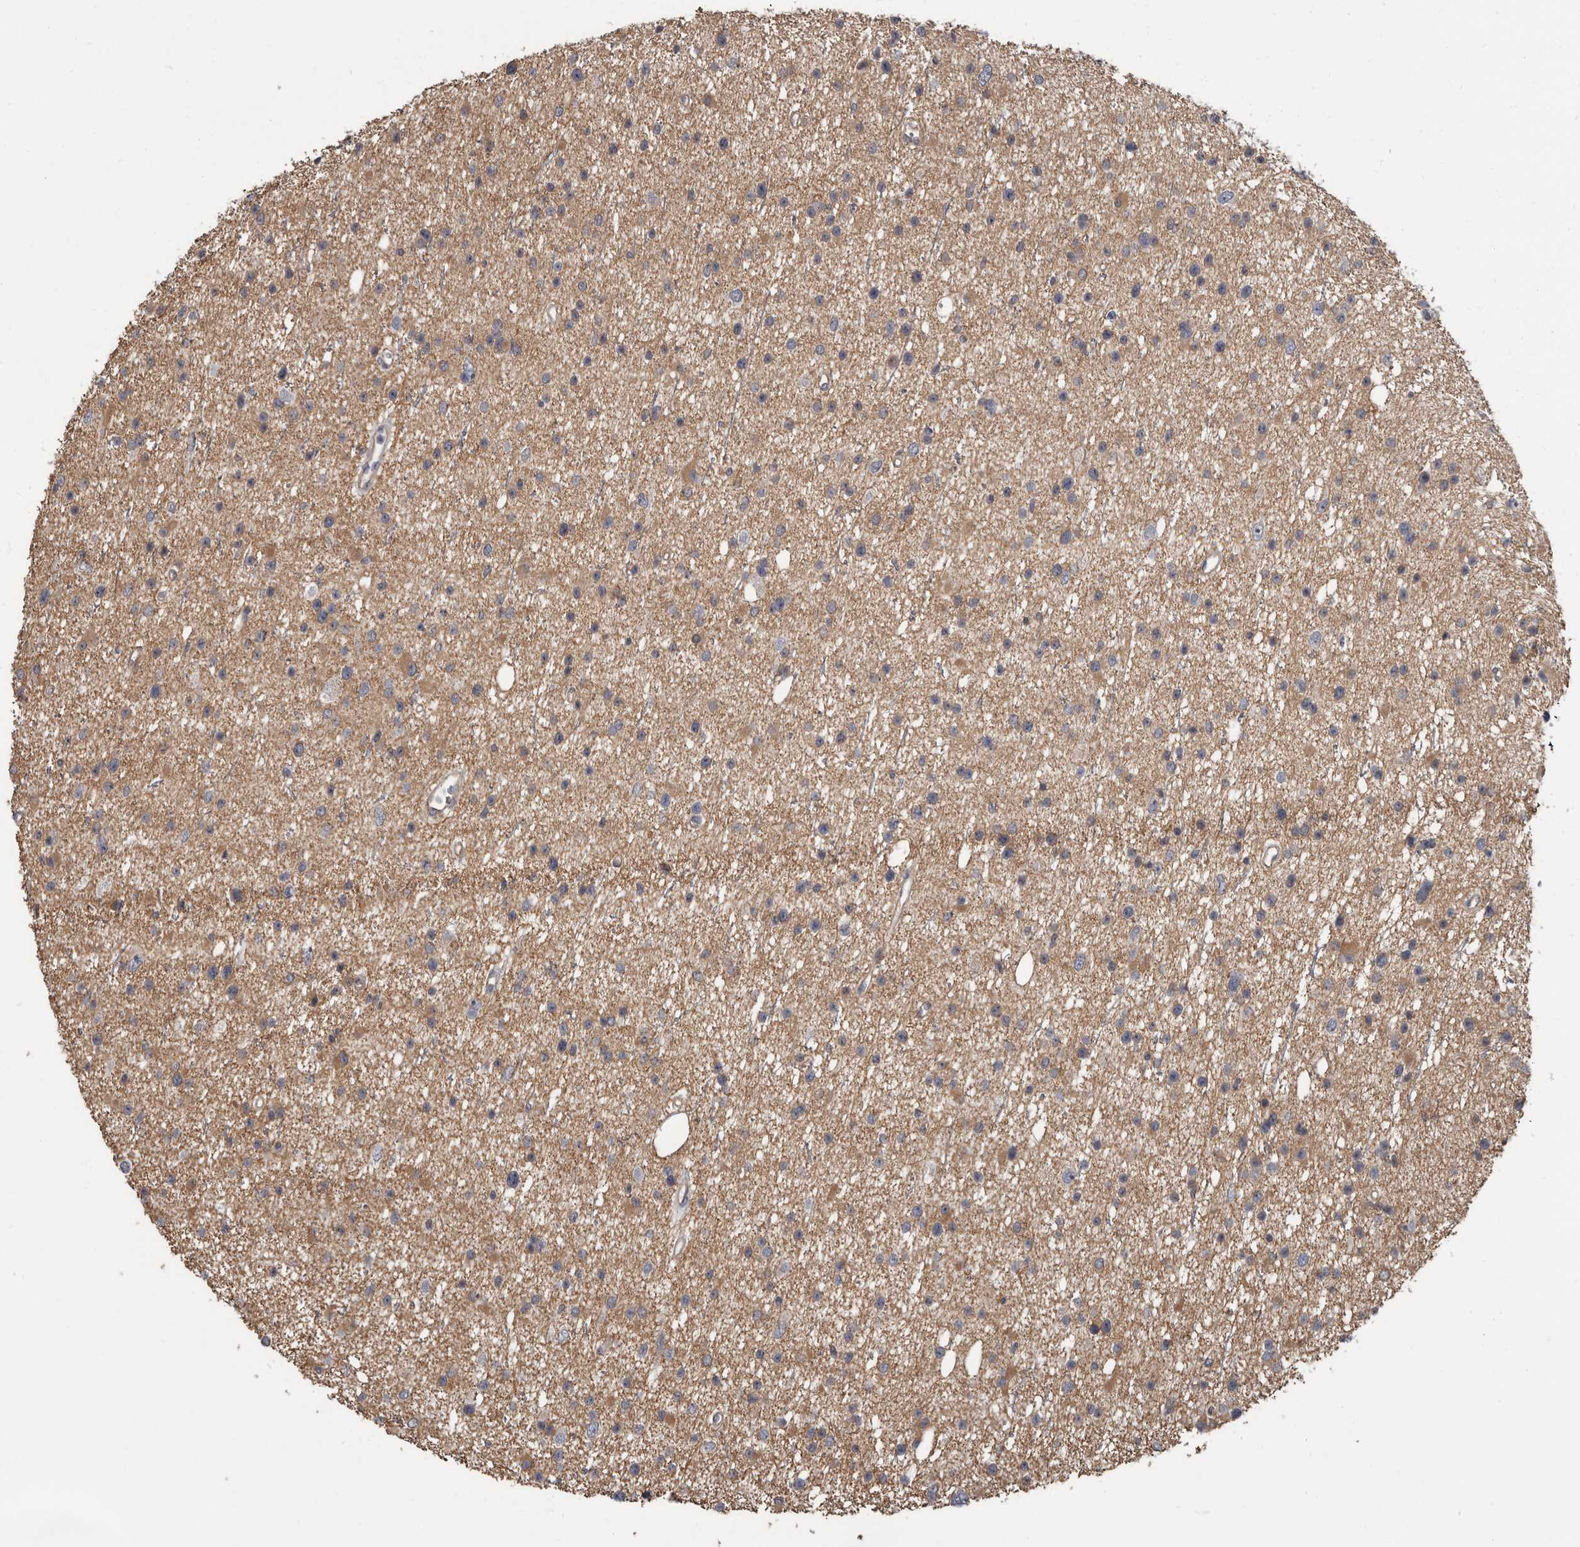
{"staining": {"intensity": "negative", "quantity": "none", "location": "none"}, "tissue": "glioma", "cell_type": "Tumor cells", "image_type": "cancer", "snomed": [{"axis": "morphology", "description": "Glioma, malignant, Low grade"}, {"axis": "topography", "description": "Cerebral cortex"}], "caption": "This is an immunohistochemistry (IHC) image of low-grade glioma (malignant). There is no staining in tumor cells.", "gene": "FGFR4", "patient": {"sex": "female", "age": 39}}